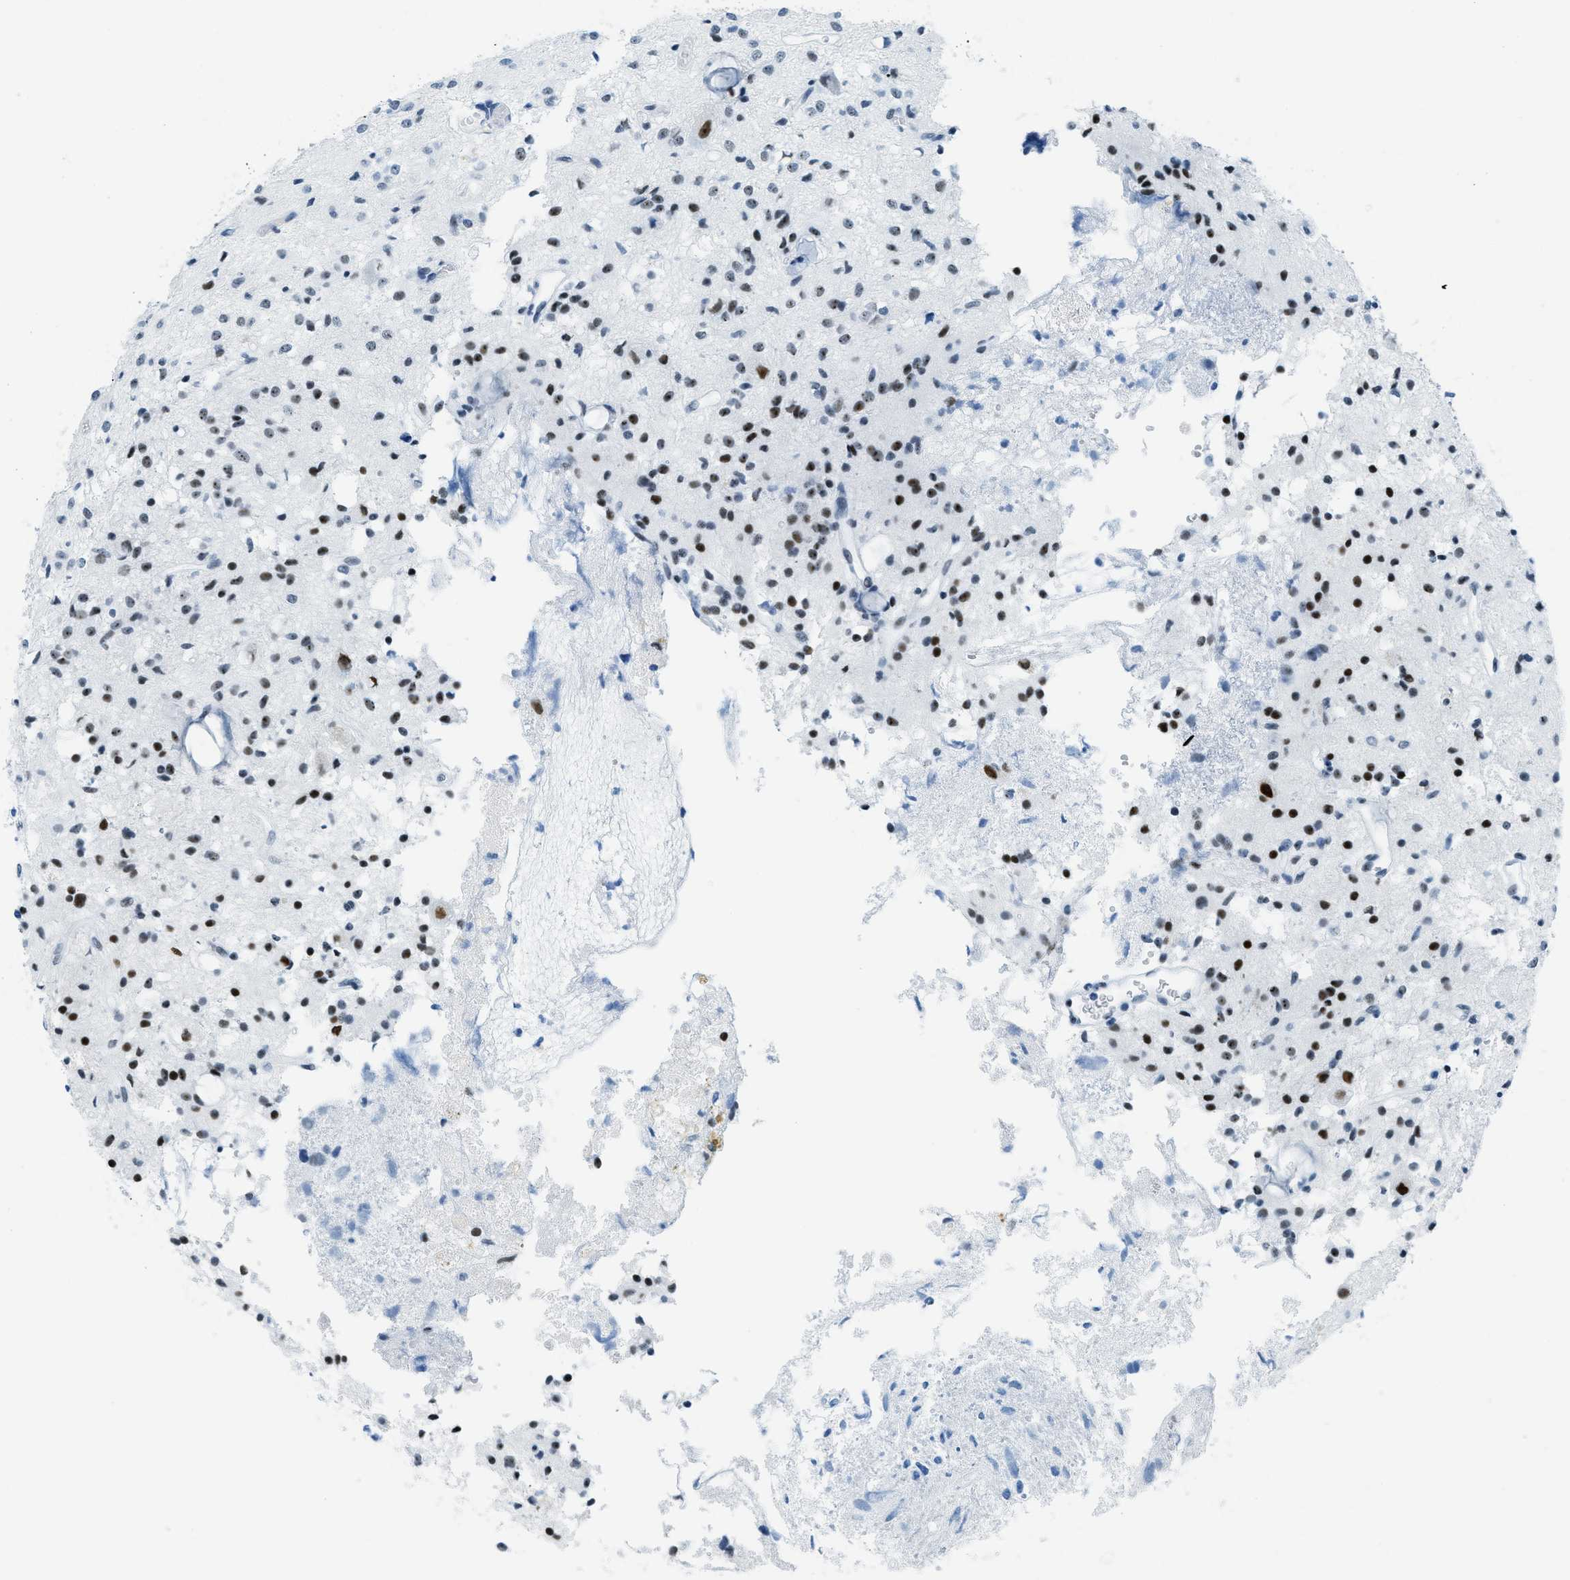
{"staining": {"intensity": "moderate", "quantity": ">75%", "location": "nuclear"}, "tissue": "glioma", "cell_type": "Tumor cells", "image_type": "cancer", "snomed": [{"axis": "morphology", "description": "Glioma, malignant, High grade"}, {"axis": "topography", "description": "Brain"}], "caption": "Tumor cells demonstrate moderate nuclear staining in approximately >75% of cells in malignant glioma (high-grade).", "gene": "PLA2G2A", "patient": {"sex": "female", "age": 59}}